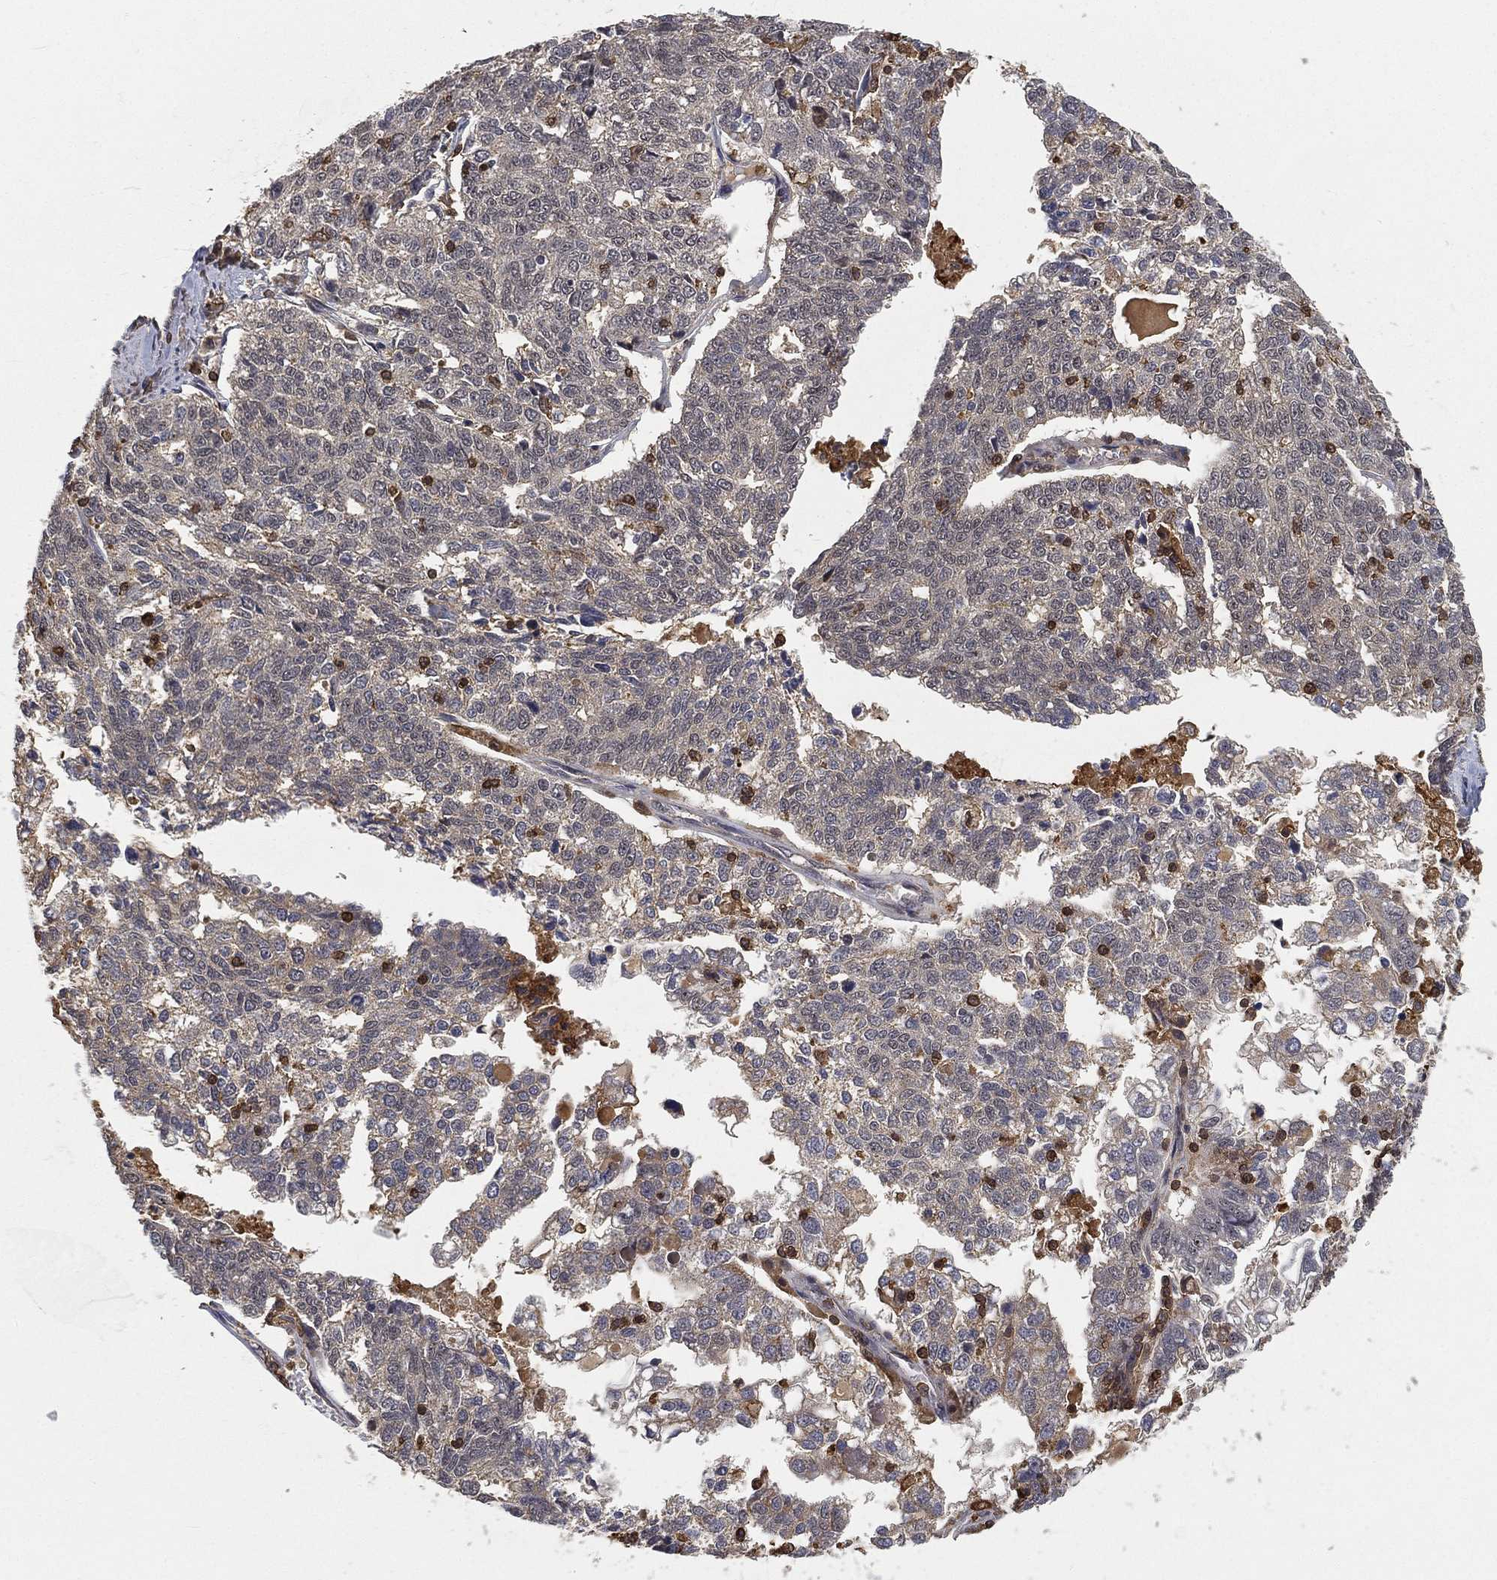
{"staining": {"intensity": "negative", "quantity": "none", "location": "none"}, "tissue": "ovarian cancer", "cell_type": "Tumor cells", "image_type": "cancer", "snomed": [{"axis": "morphology", "description": "Cystadenocarcinoma, serous, NOS"}, {"axis": "topography", "description": "Ovary"}], "caption": "The immunohistochemistry photomicrograph has no significant positivity in tumor cells of ovarian serous cystadenocarcinoma tissue. (DAB immunohistochemistry visualized using brightfield microscopy, high magnification).", "gene": "CRYL1", "patient": {"sex": "female", "age": 71}}